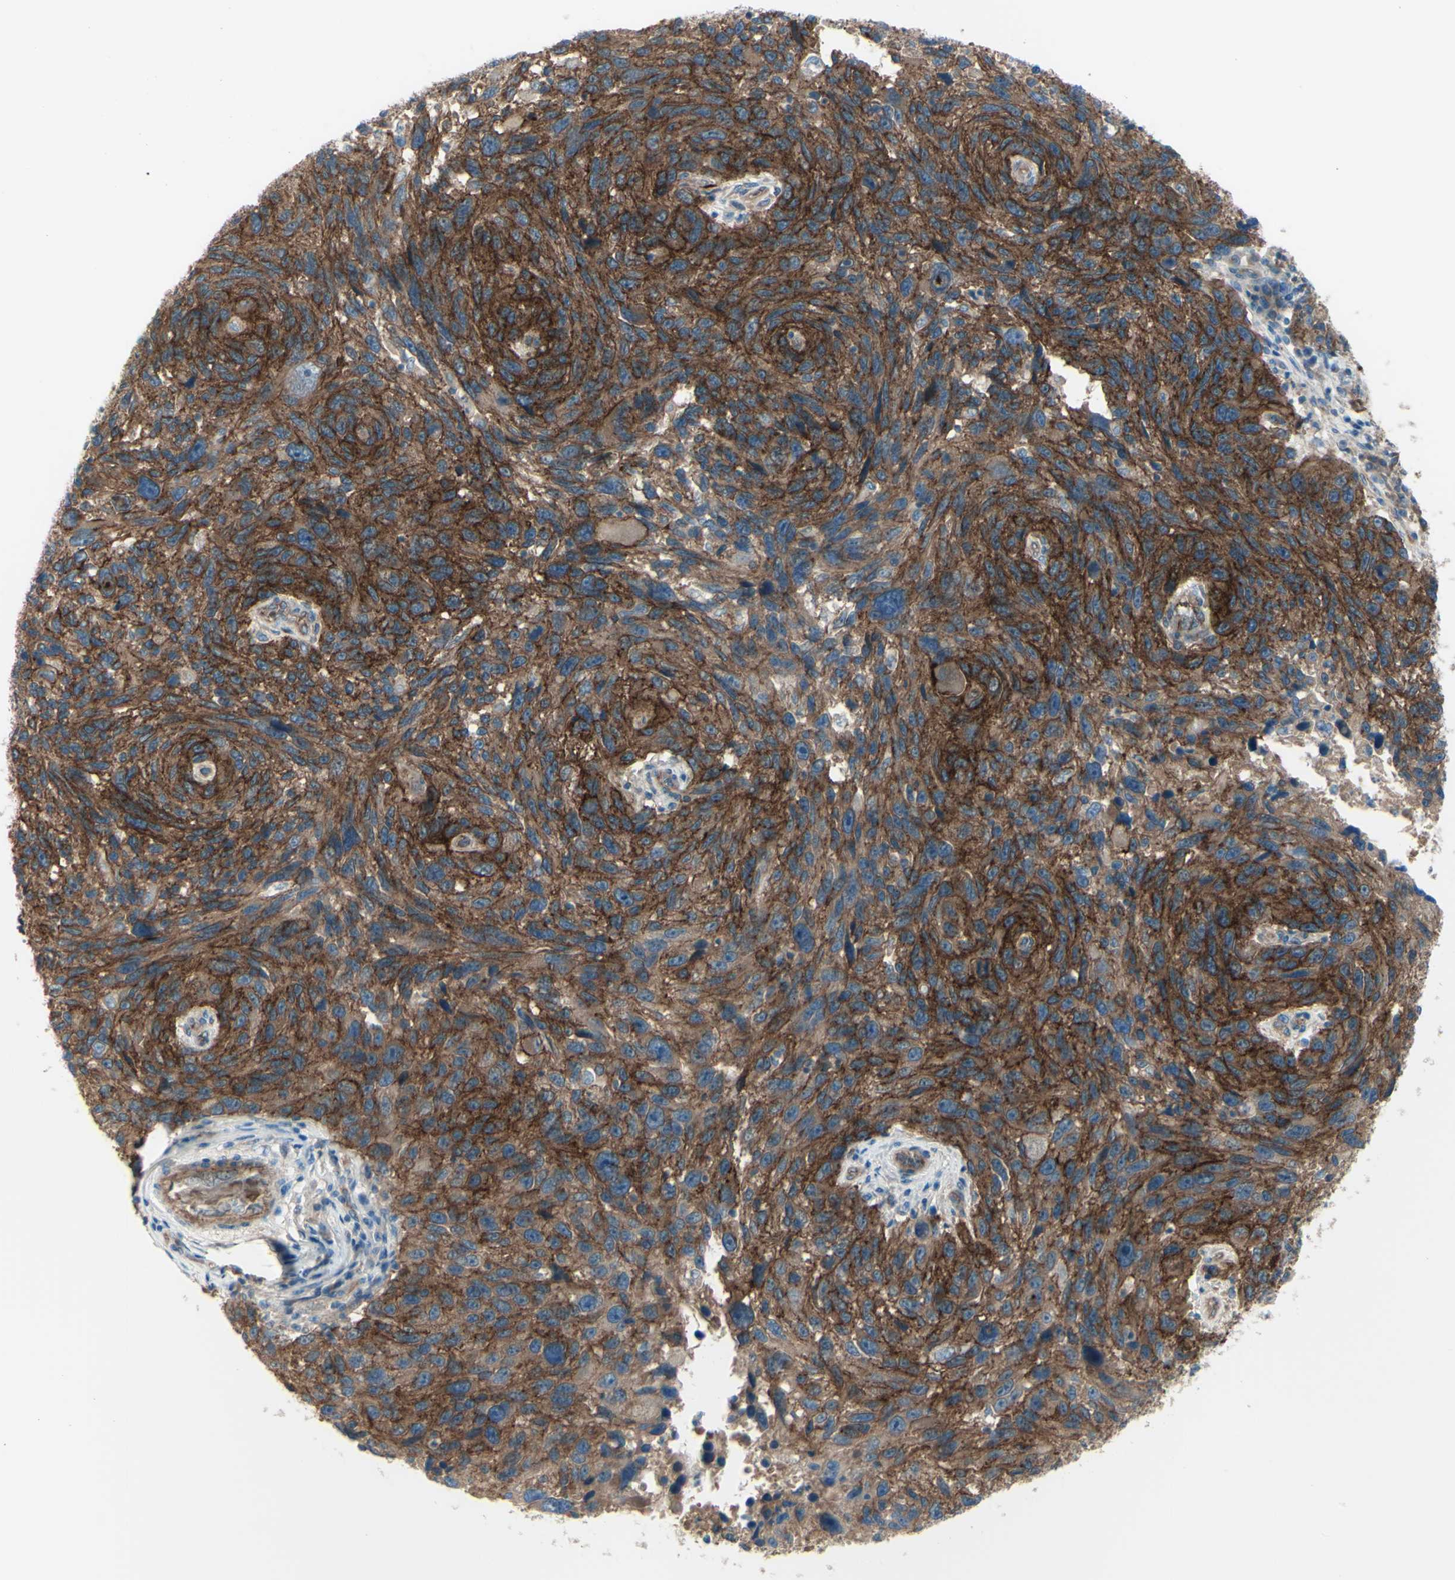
{"staining": {"intensity": "strong", "quantity": ">75%", "location": "cytoplasmic/membranous"}, "tissue": "melanoma", "cell_type": "Tumor cells", "image_type": "cancer", "snomed": [{"axis": "morphology", "description": "Malignant melanoma, NOS"}, {"axis": "topography", "description": "Skin"}], "caption": "Tumor cells demonstrate high levels of strong cytoplasmic/membranous expression in about >75% of cells in human melanoma.", "gene": "PCDHGA2", "patient": {"sex": "male", "age": 53}}